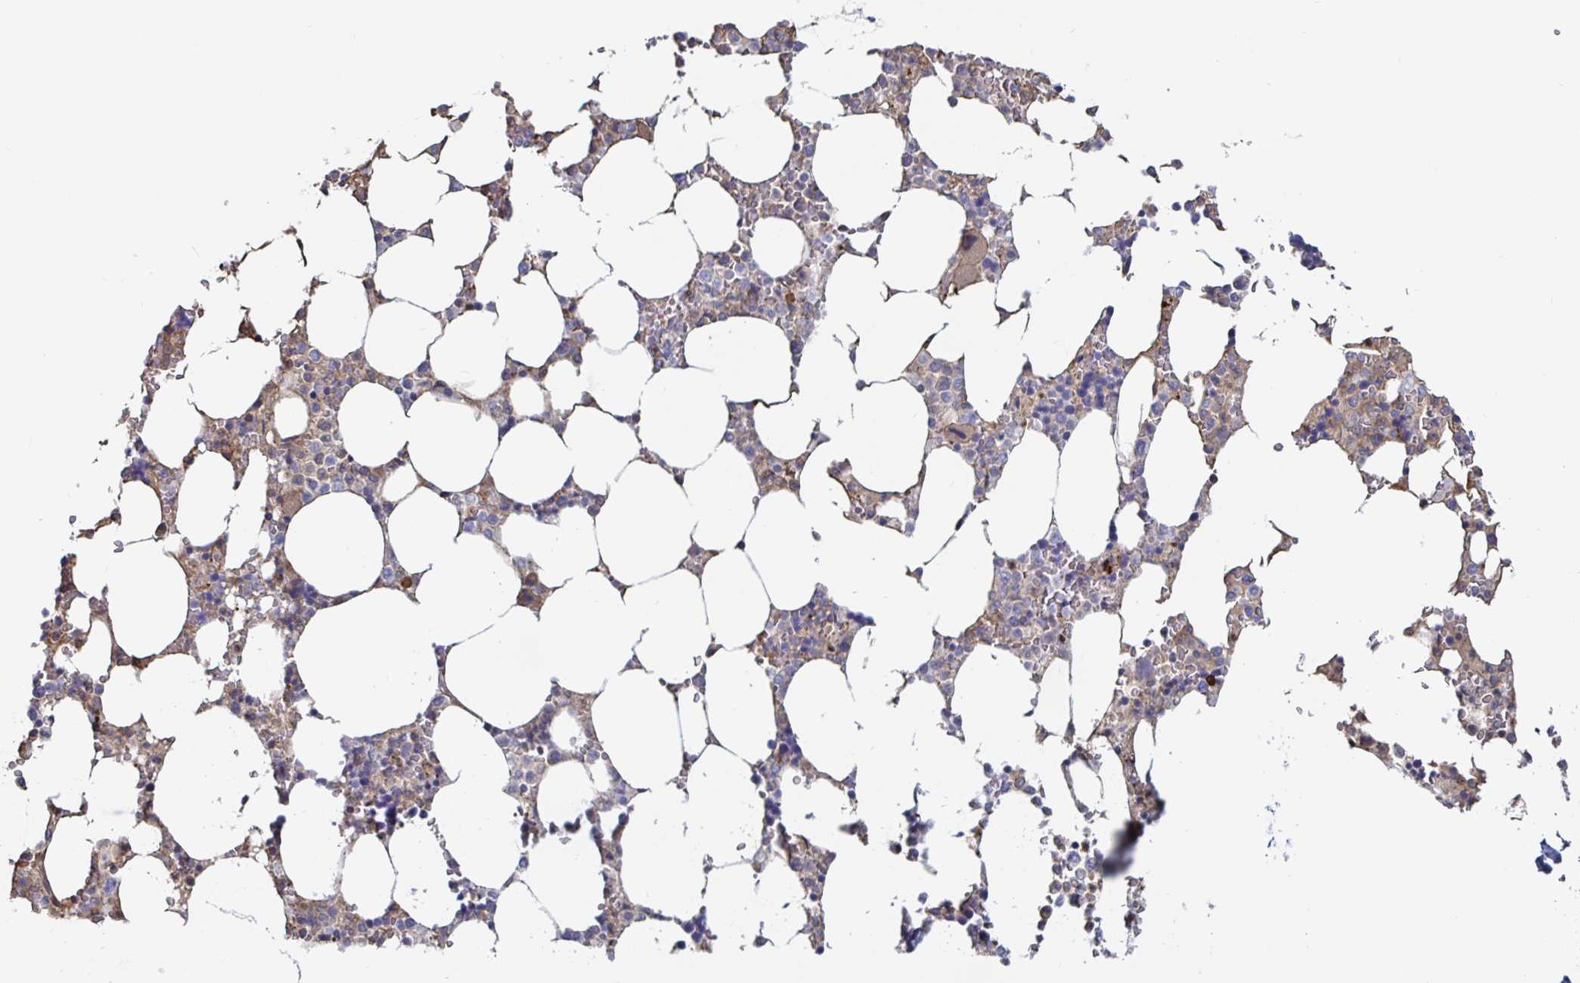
{"staining": {"intensity": "weak", "quantity": "<25%", "location": "cytoplasmic/membranous"}, "tissue": "bone marrow", "cell_type": "Hematopoietic cells", "image_type": "normal", "snomed": [{"axis": "morphology", "description": "Normal tissue, NOS"}, {"axis": "topography", "description": "Bone marrow"}], "caption": "Immunohistochemistry image of benign bone marrow stained for a protein (brown), which shows no positivity in hematopoietic cells.", "gene": "ACSBG2", "patient": {"sex": "male", "age": 64}}